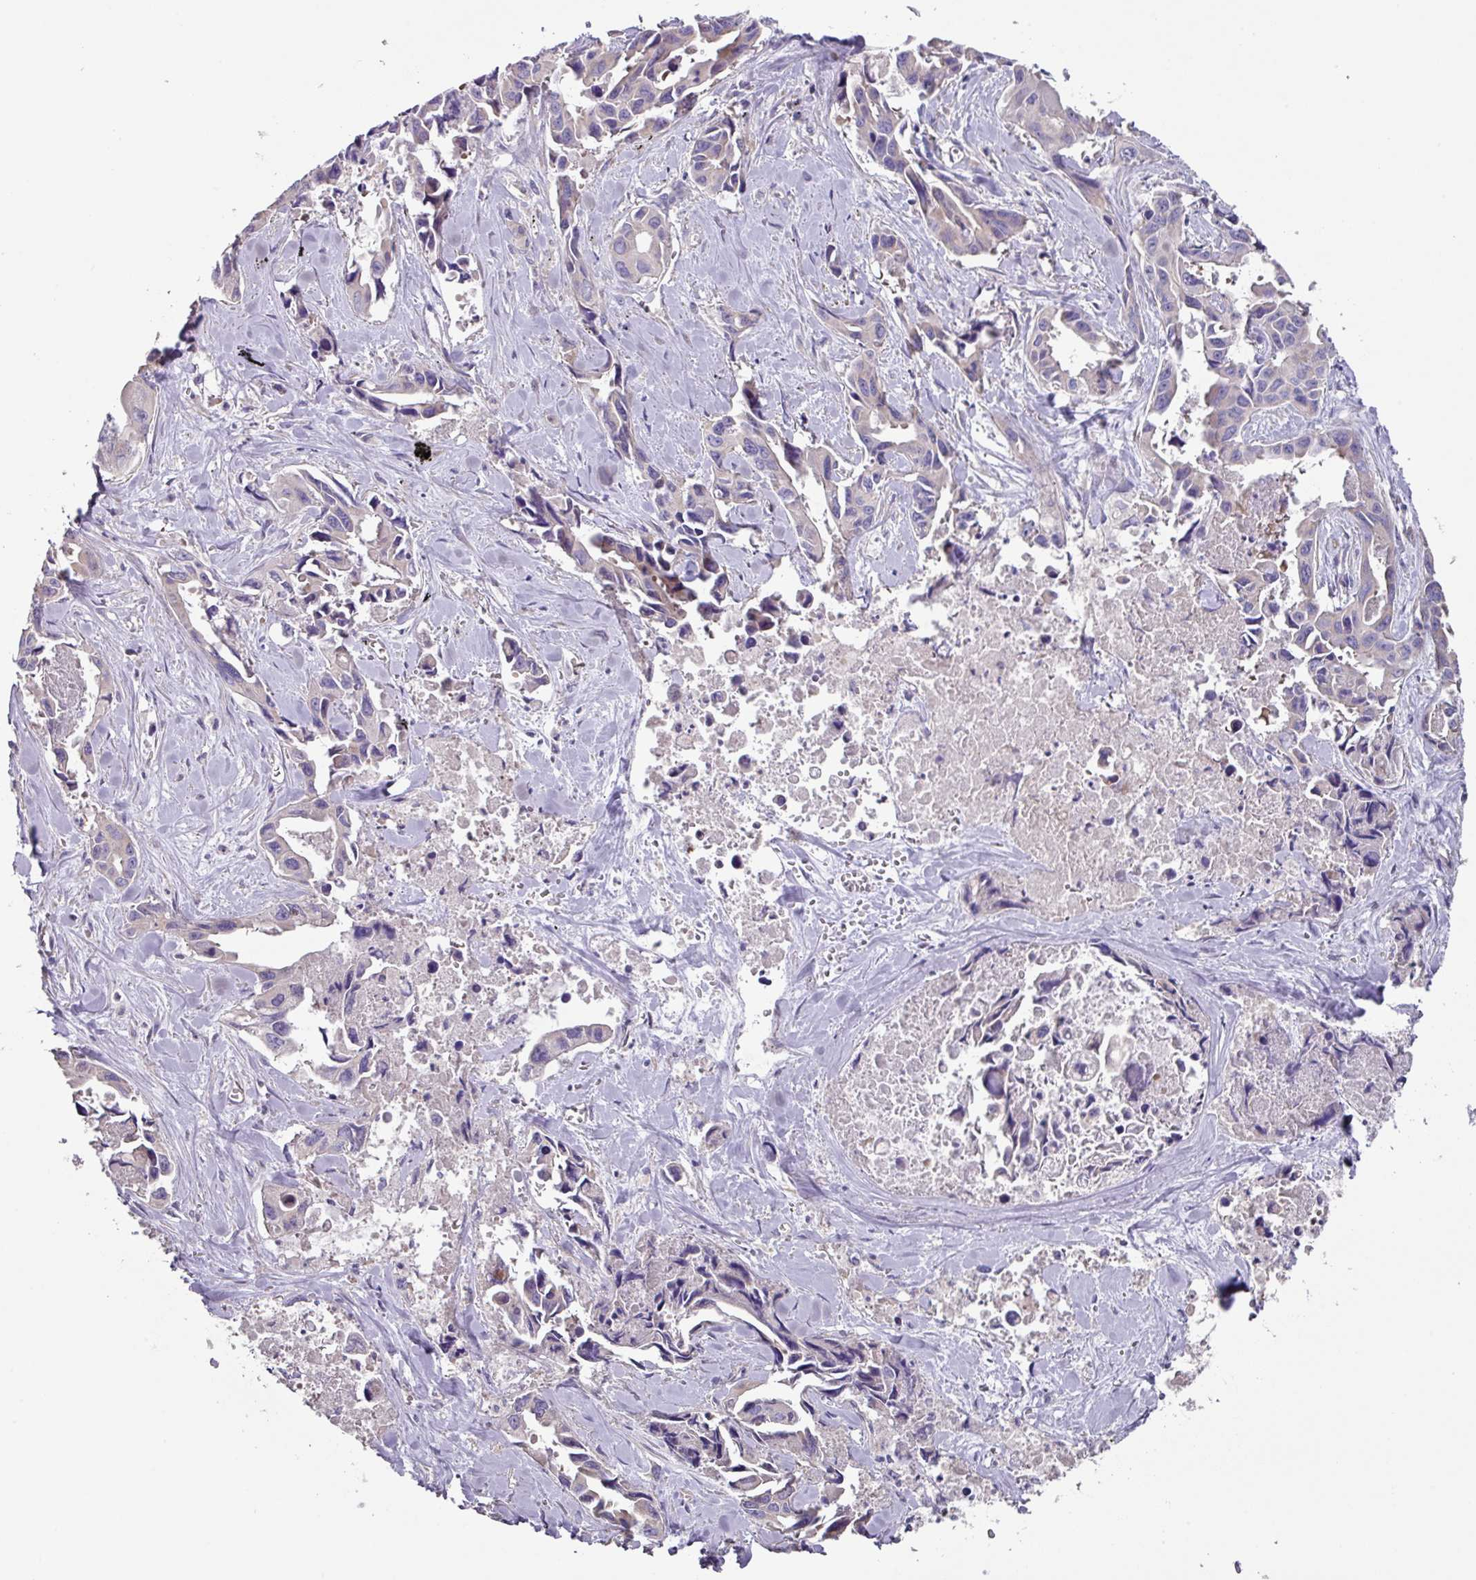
{"staining": {"intensity": "negative", "quantity": "none", "location": "none"}, "tissue": "lung cancer", "cell_type": "Tumor cells", "image_type": "cancer", "snomed": [{"axis": "morphology", "description": "Adenocarcinoma, NOS"}, {"axis": "topography", "description": "Lung"}], "caption": "Tumor cells show no significant staining in lung cancer.", "gene": "MRRF", "patient": {"sex": "male", "age": 64}}